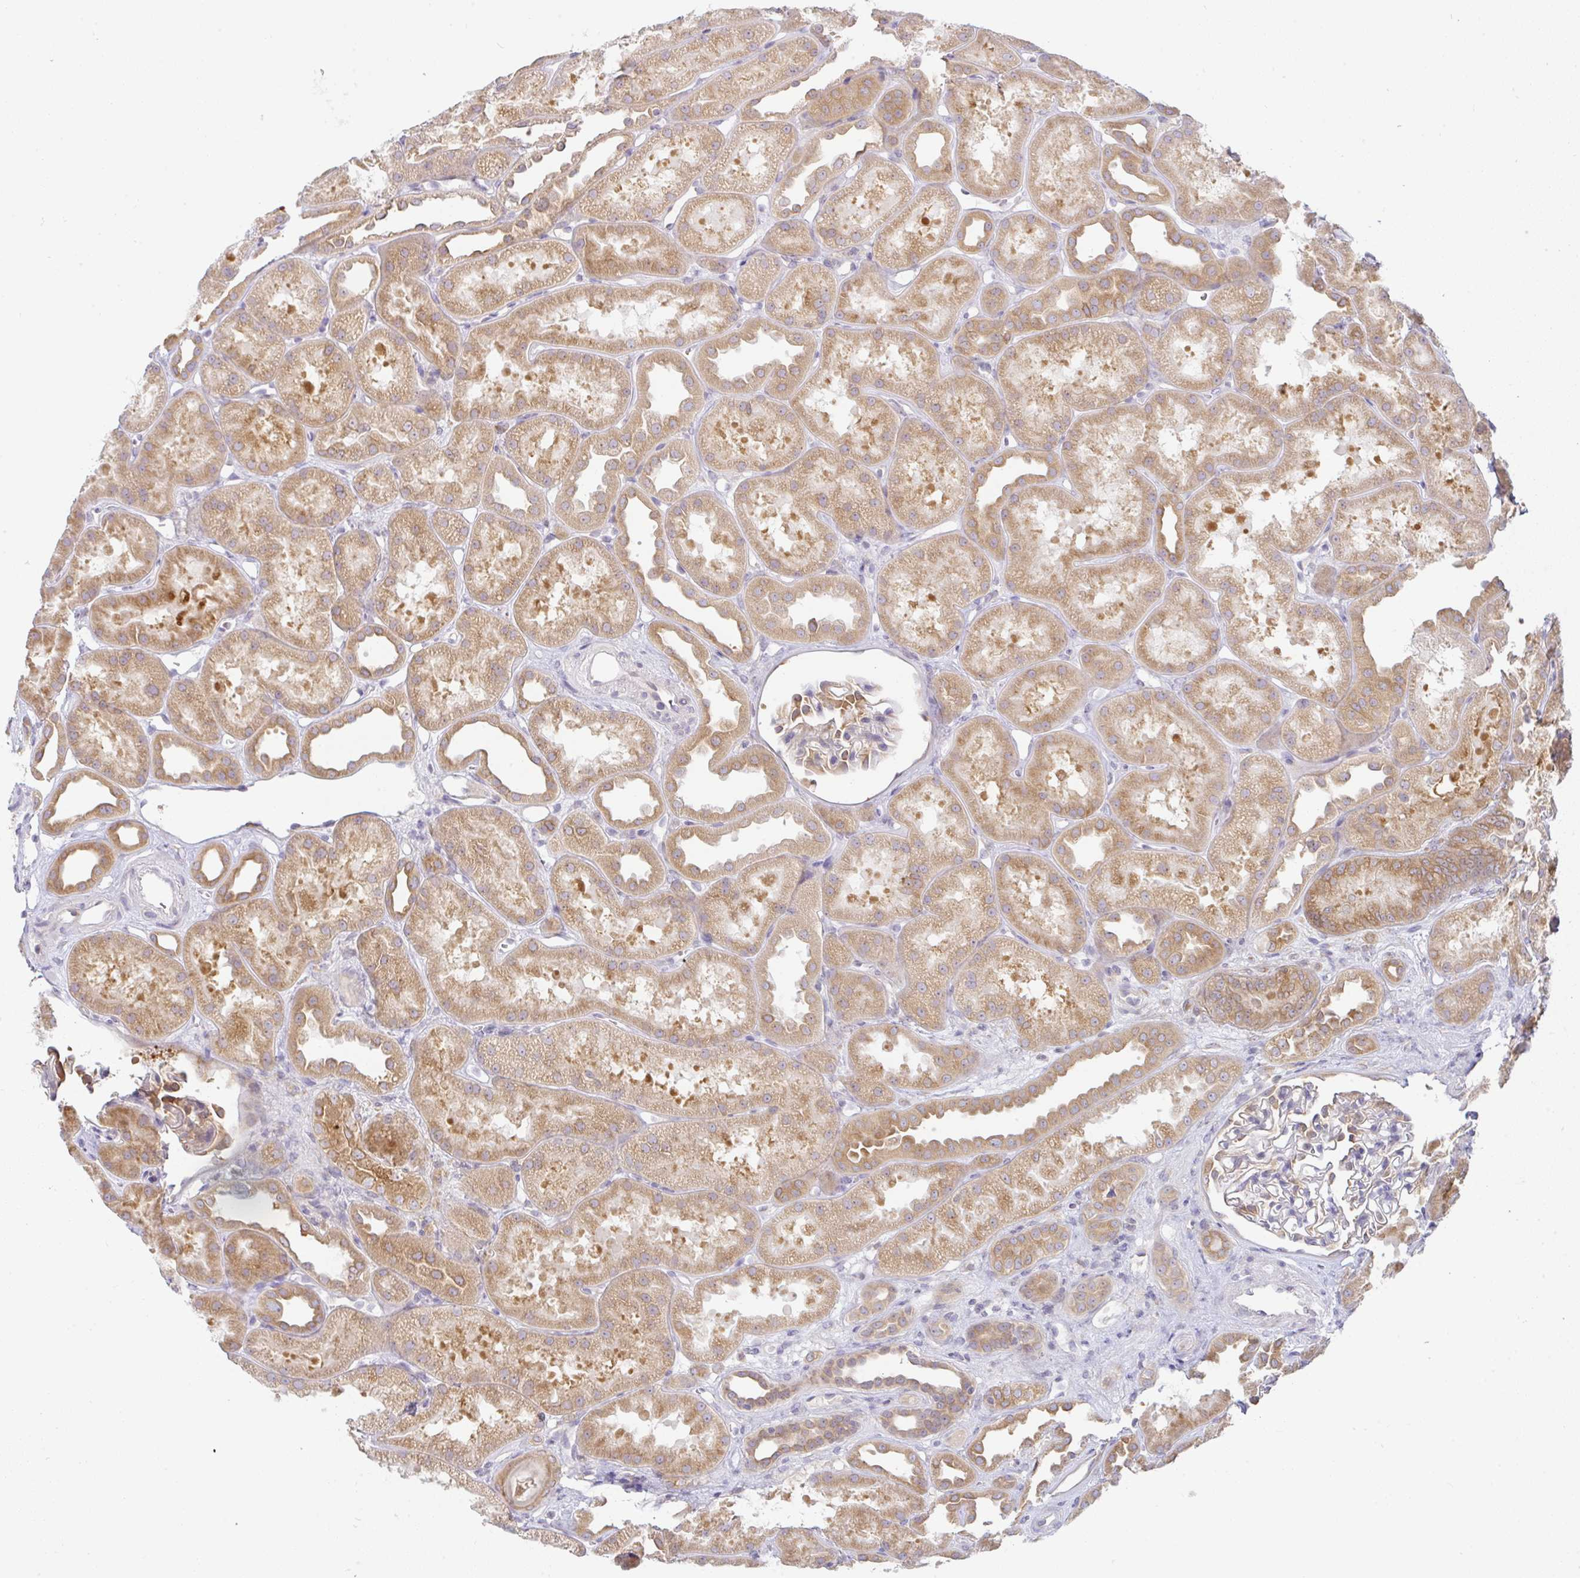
{"staining": {"intensity": "weak", "quantity": "25%-75%", "location": "cytoplasmic/membranous"}, "tissue": "kidney", "cell_type": "Cells in glomeruli", "image_type": "normal", "snomed": [{"axis": "morphology", "description": "Normal tissue, NOS"}, {"axis": "topography", "description": "Kidney"}], "caption": "Cells in glomeruli show low levels of weak cytoplasmic/membranous positivity in about 25%-75% of cells in benign human kidney. The staining was performed using DAB (3,3'-diaminobenzidine) to visualize the protein expression in brown, while the nuclei were stained in blue with hematoxylin (Magnification: 20x).", "gene": "DERL2", "patient": {"sex": "male", "age": 61}}